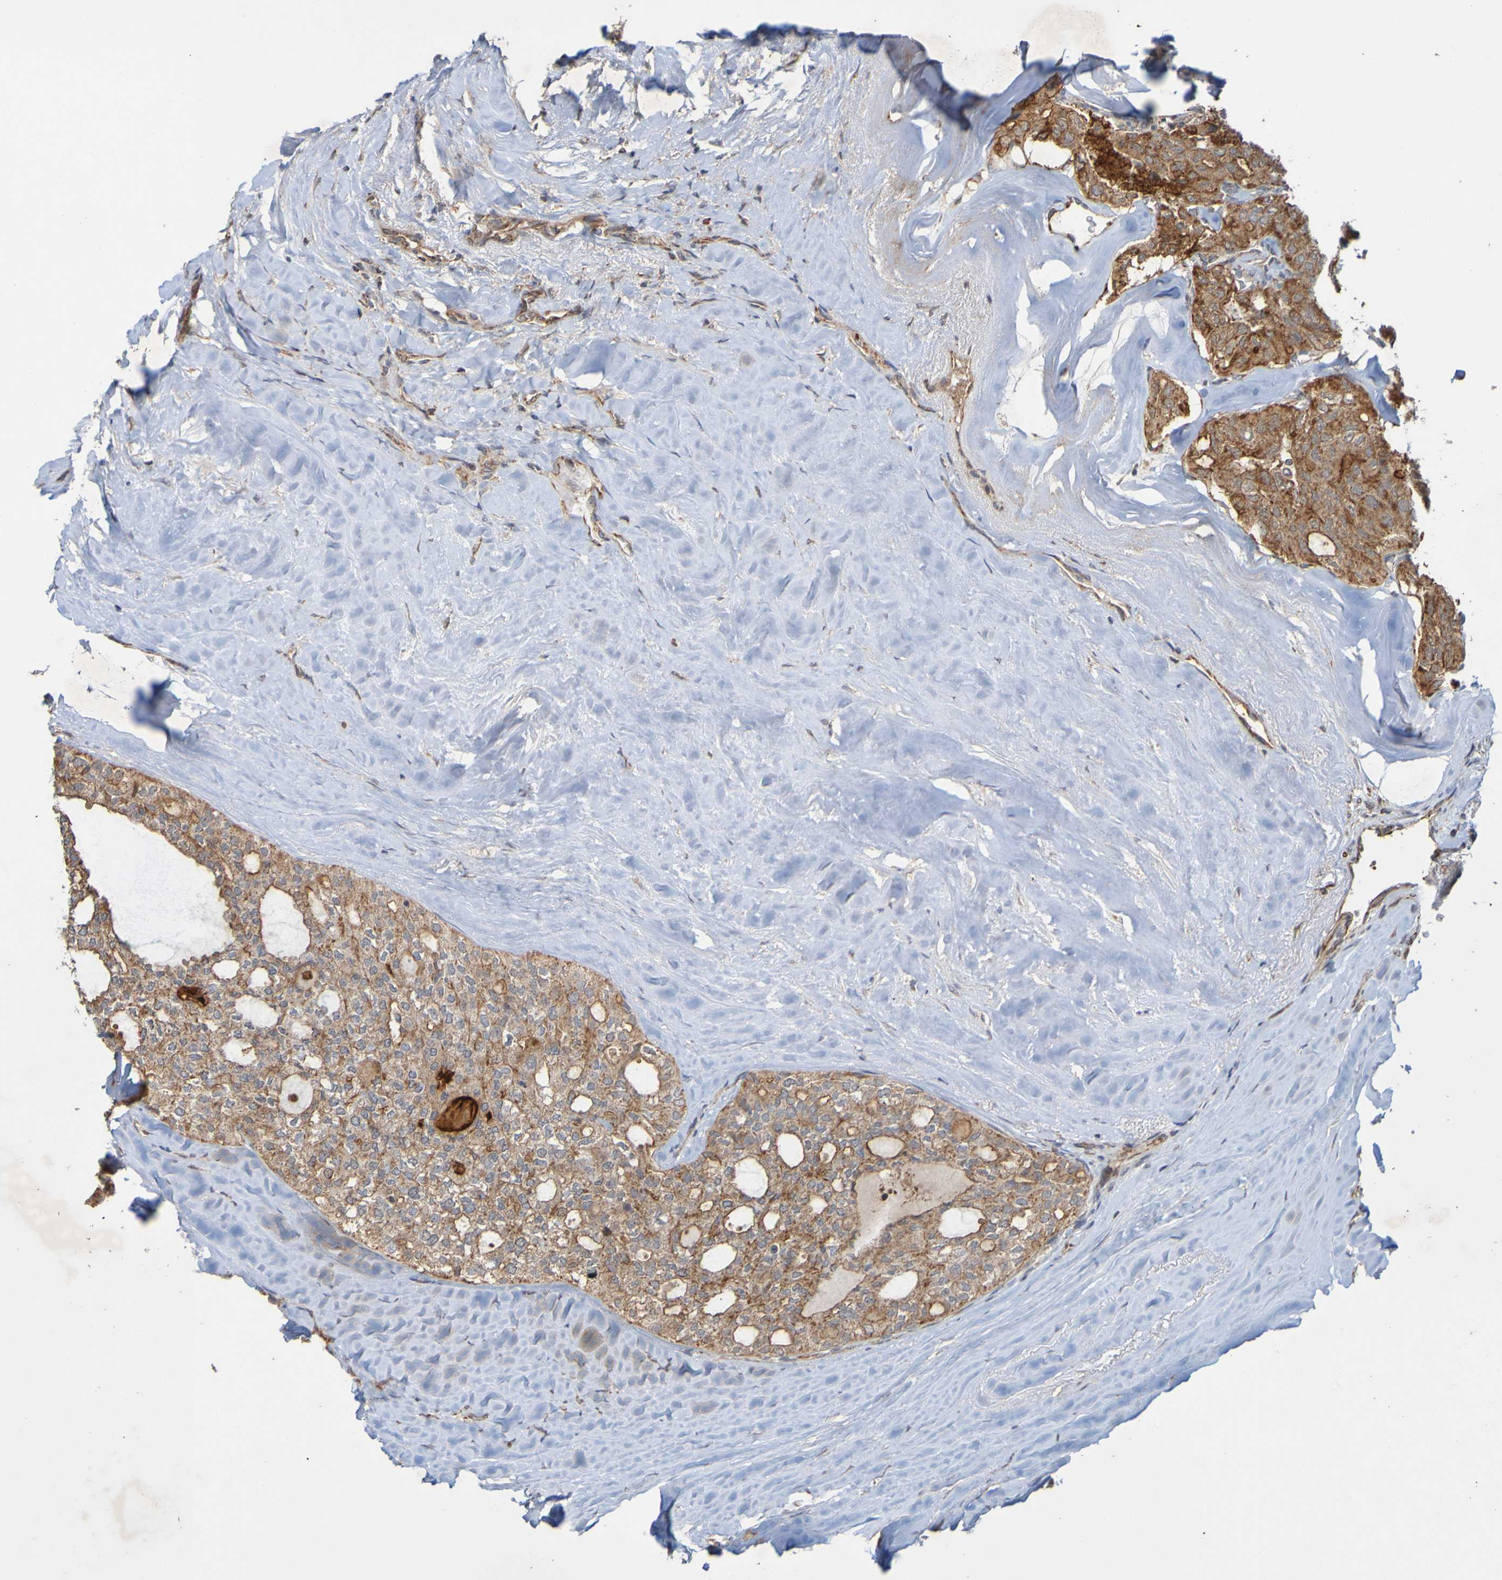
{"staining": {"intensity": "moderate", "quantity": ">75%", "location": "cytoplasmic/membranous"}, "tissue": "thyroid cancer", "cell_type": "Tumor cells", "image_type": "cancer", "snomed": [{"axis": "morphology", "description": "Follicular adenoma carcinoma, NOS"}, {"axis": "topography", "description": "Thyroid gland"}], "caption": "Tumor cells reveal medium levels of moderate cytoplasmic/membranous expression in approximately >75% of cells in human follicular adenoma carcinoma (thyroid).", "gene": "TMBIM1", "patient": {"sex": "male", "age": 75}}